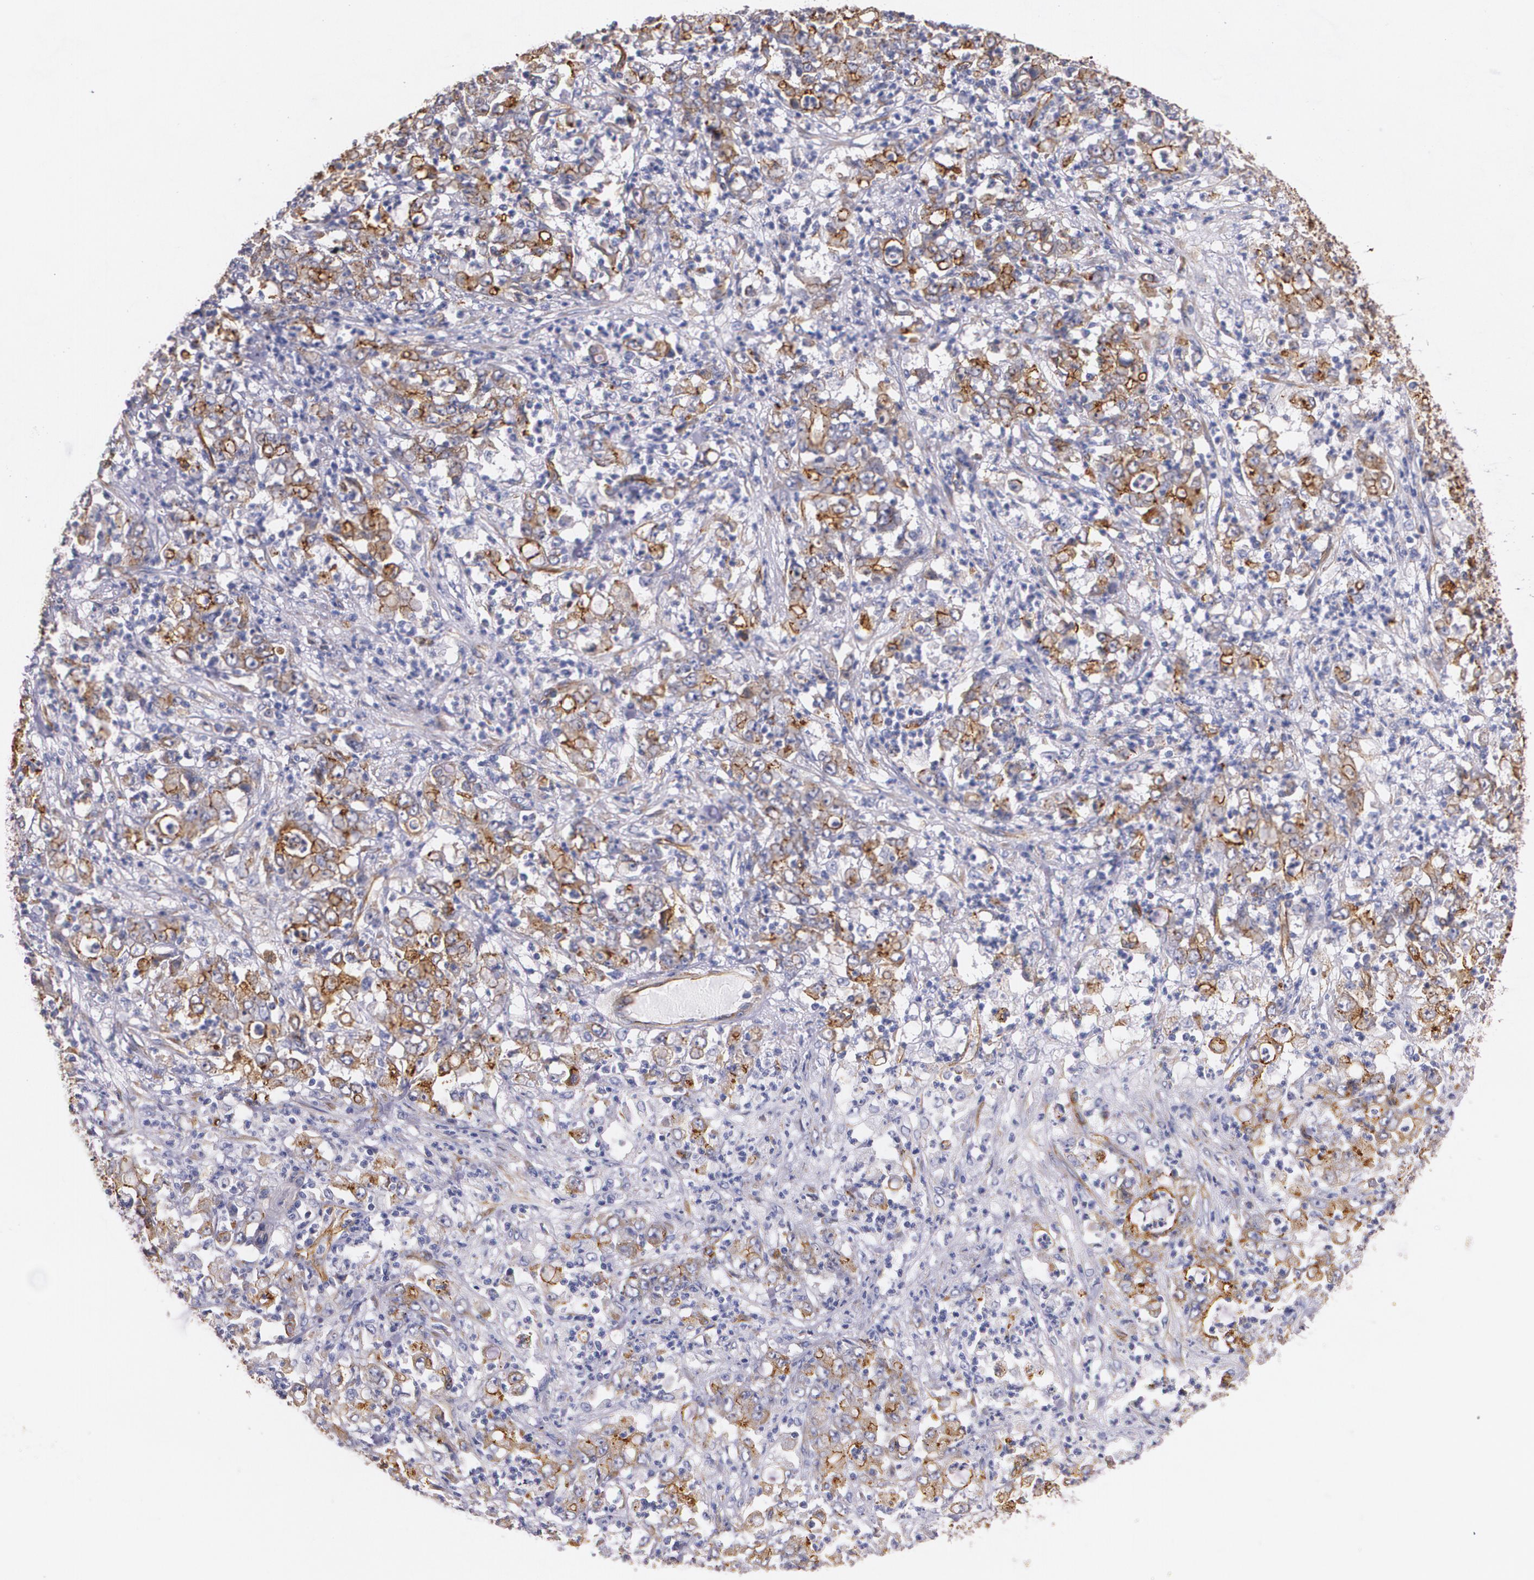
{"staining": {"intensity": "moderate", "quantity": ">75%", "location": "cytoplasmic/membranous"}, "tissue": "stomach cancer", "cell_type": "Tumor cells", "image_type": "cancer", "snomed": [{"axis": "morphology", "description": "Adenocarcinoma, NOS"}, {"axis": "topography", "description": "Stomach, lower"}], "caption": "High-magnification brightfield microscopy of adenocarcinoma (stomach) stained with DAB (brown) and counterstained with hematoxylin (blue). tumor cells exhibit moderate cytoplasmic/membranous staining is present in about>75% of cells.", "gene": "TJP1", "patient": {"sex": "female", "age": 71}}